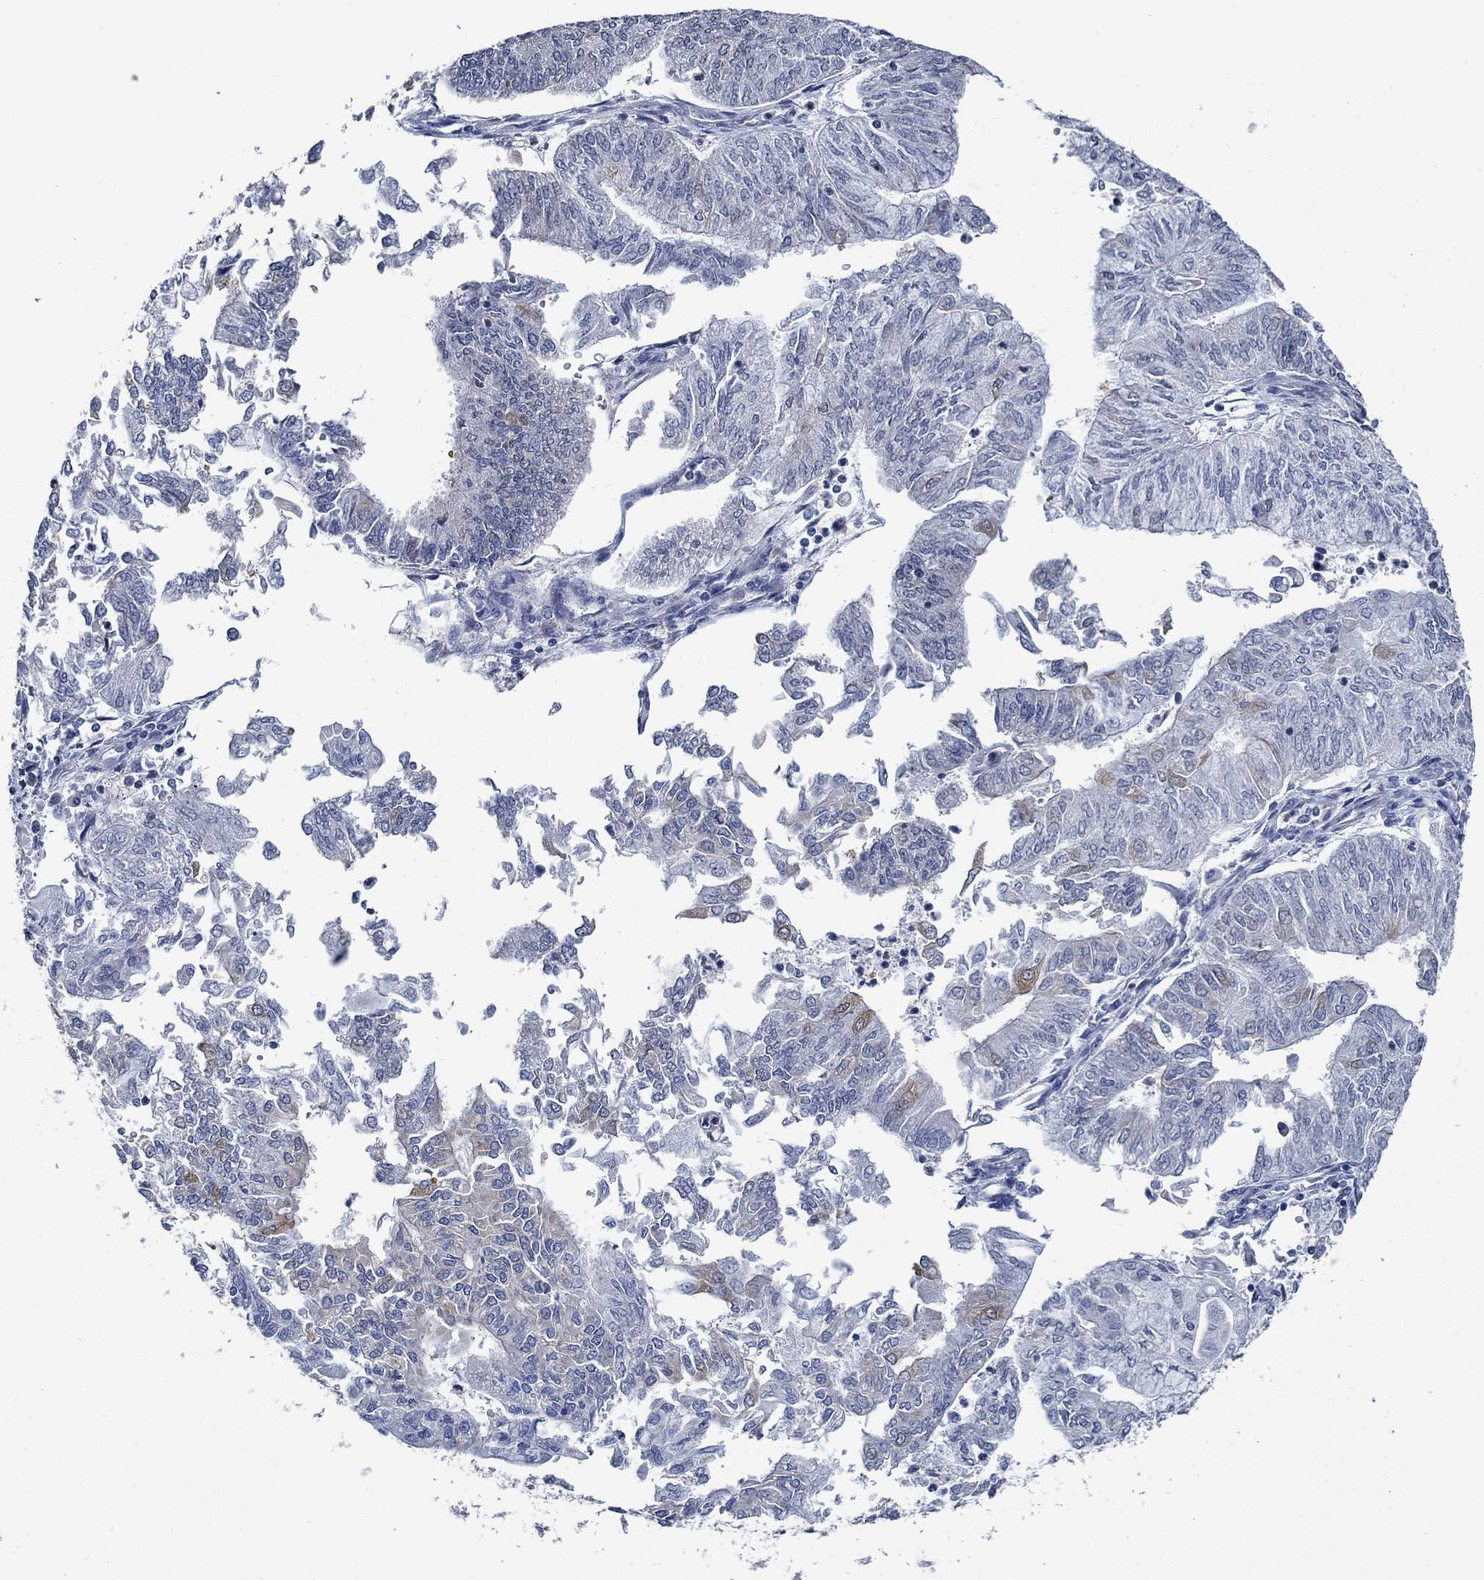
{"staining": {"intensity": "moderate", "quantity": "<25%", "location": "cytoplasmic/membranous"}, "tissue": "endometrial cancer", "cell_type": "Tumor cells", "image_type": "cancer", "snomed": [{"axis": "morphology", "description": "Adenocarcinoma, NOS"}, {"axis": "topography", "description": "Endometrium"}], "caption": "Immunohistochemistry (IHC) (DAB) staining of human endometrial cancer (adenocarcinoma) demonstrates moderate cytoplasmic/membranous protein expression in approximately <25% of tumor cells.", "gene": "DACT1", "patient": {"sex": "female", "age": 59}}